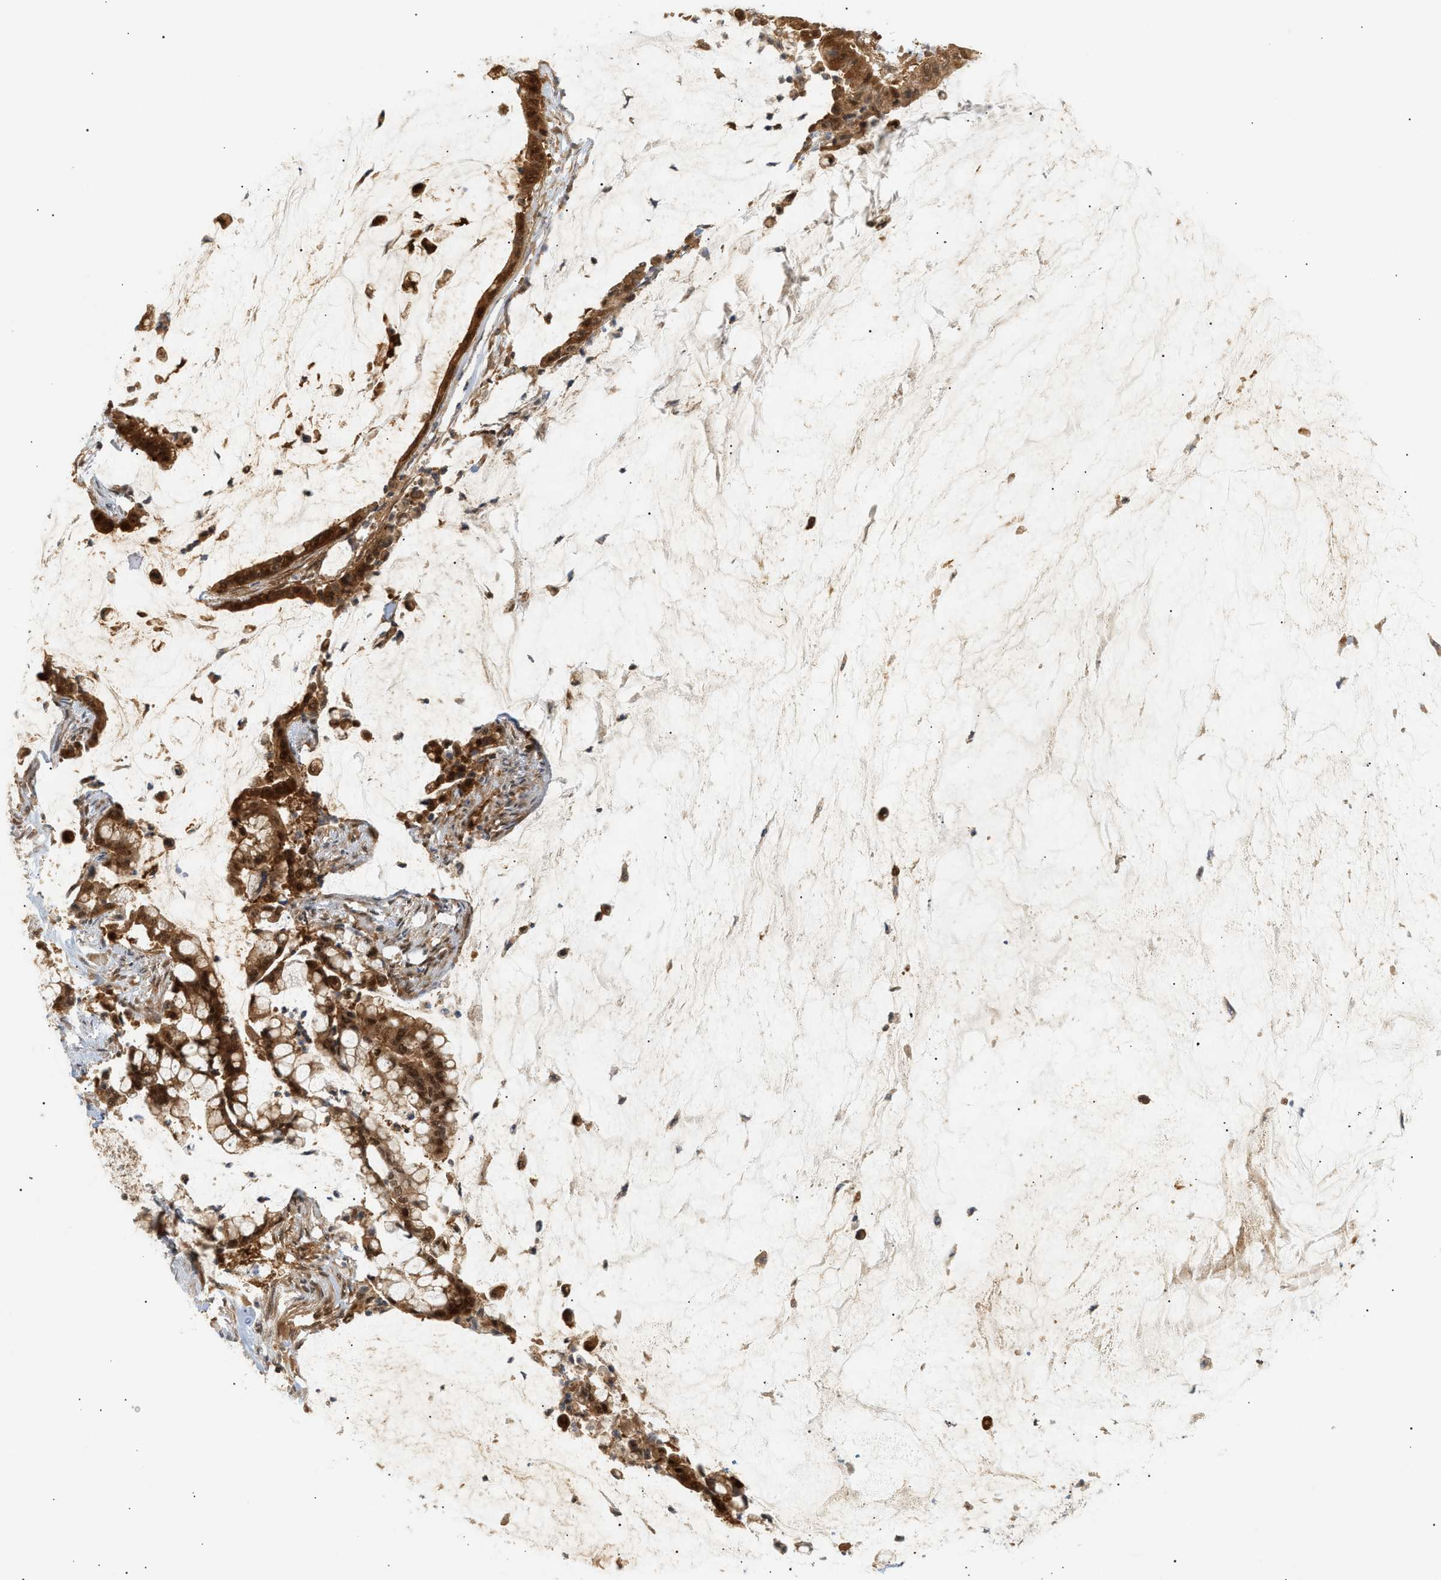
{"staining": {"intensity": "strong", "quantity": ">75%", "location": "cytoplasmic/membranous"}, "tissue": "pancreatic cancer", "cell_type": "Tumor cells", "image_type": "cancer", "snomed": [{"axis": "morphology", "description": "Adenocarcinoma, NOS"}, {"axis": "topography", "description": "Pancreas"}], "caption": "Pancreatic cancer (adenocarcinoma) stained with DAB (3,3'-diaminobenzidine) immunohistochemistry (IHC) shows high levels of strong cytoplasmic/membranous staining in about >75% of tumor cells. (DAB (3,3'-diaminobenzidine) = brown stain, brightfield microscopy at high magnification).", "gene": "SHC1", "patient": {"sex": "male", "age": 41}}